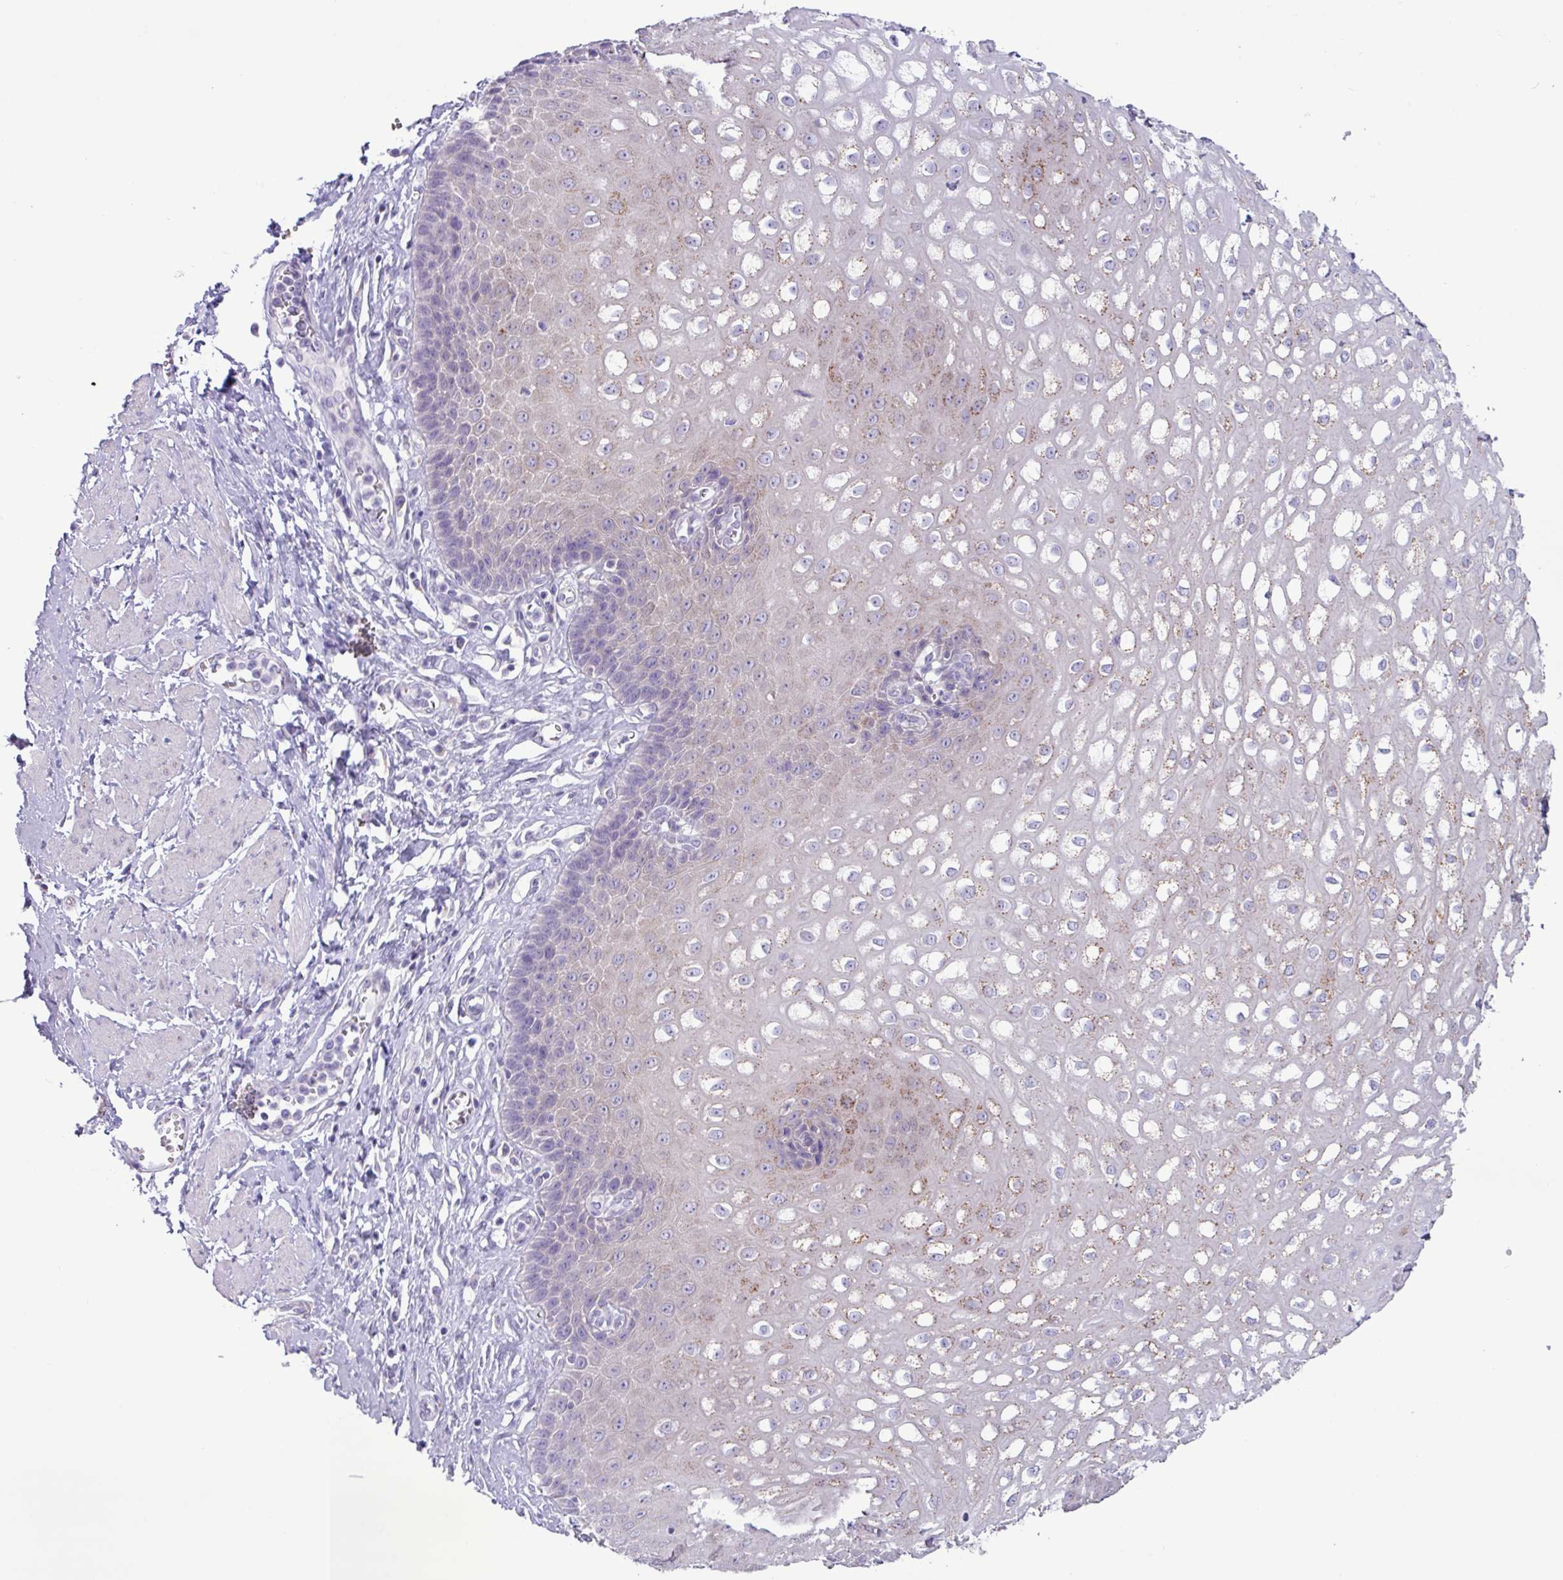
{"staining": {"intensity": "weak", "quantity": "25%-75%", "location": "cytoplasmic/membranous"}, "tissue": "esophagus", "cell_type": "Squamous epithelial cells", "image_type": "normal", "snomed": [{"axis": "morphology", "description": "Normal tissue, NOS"}, {"axis": "topography", "description": "Esophagus"}], "caption": "Benign esophagus reveals weak cytoplasmic/membranous positivity in approximately 25%-75% of squamous epithelial cells.", "gene": "STIMATE", "patient": {"sex": "male", "age": 67}}